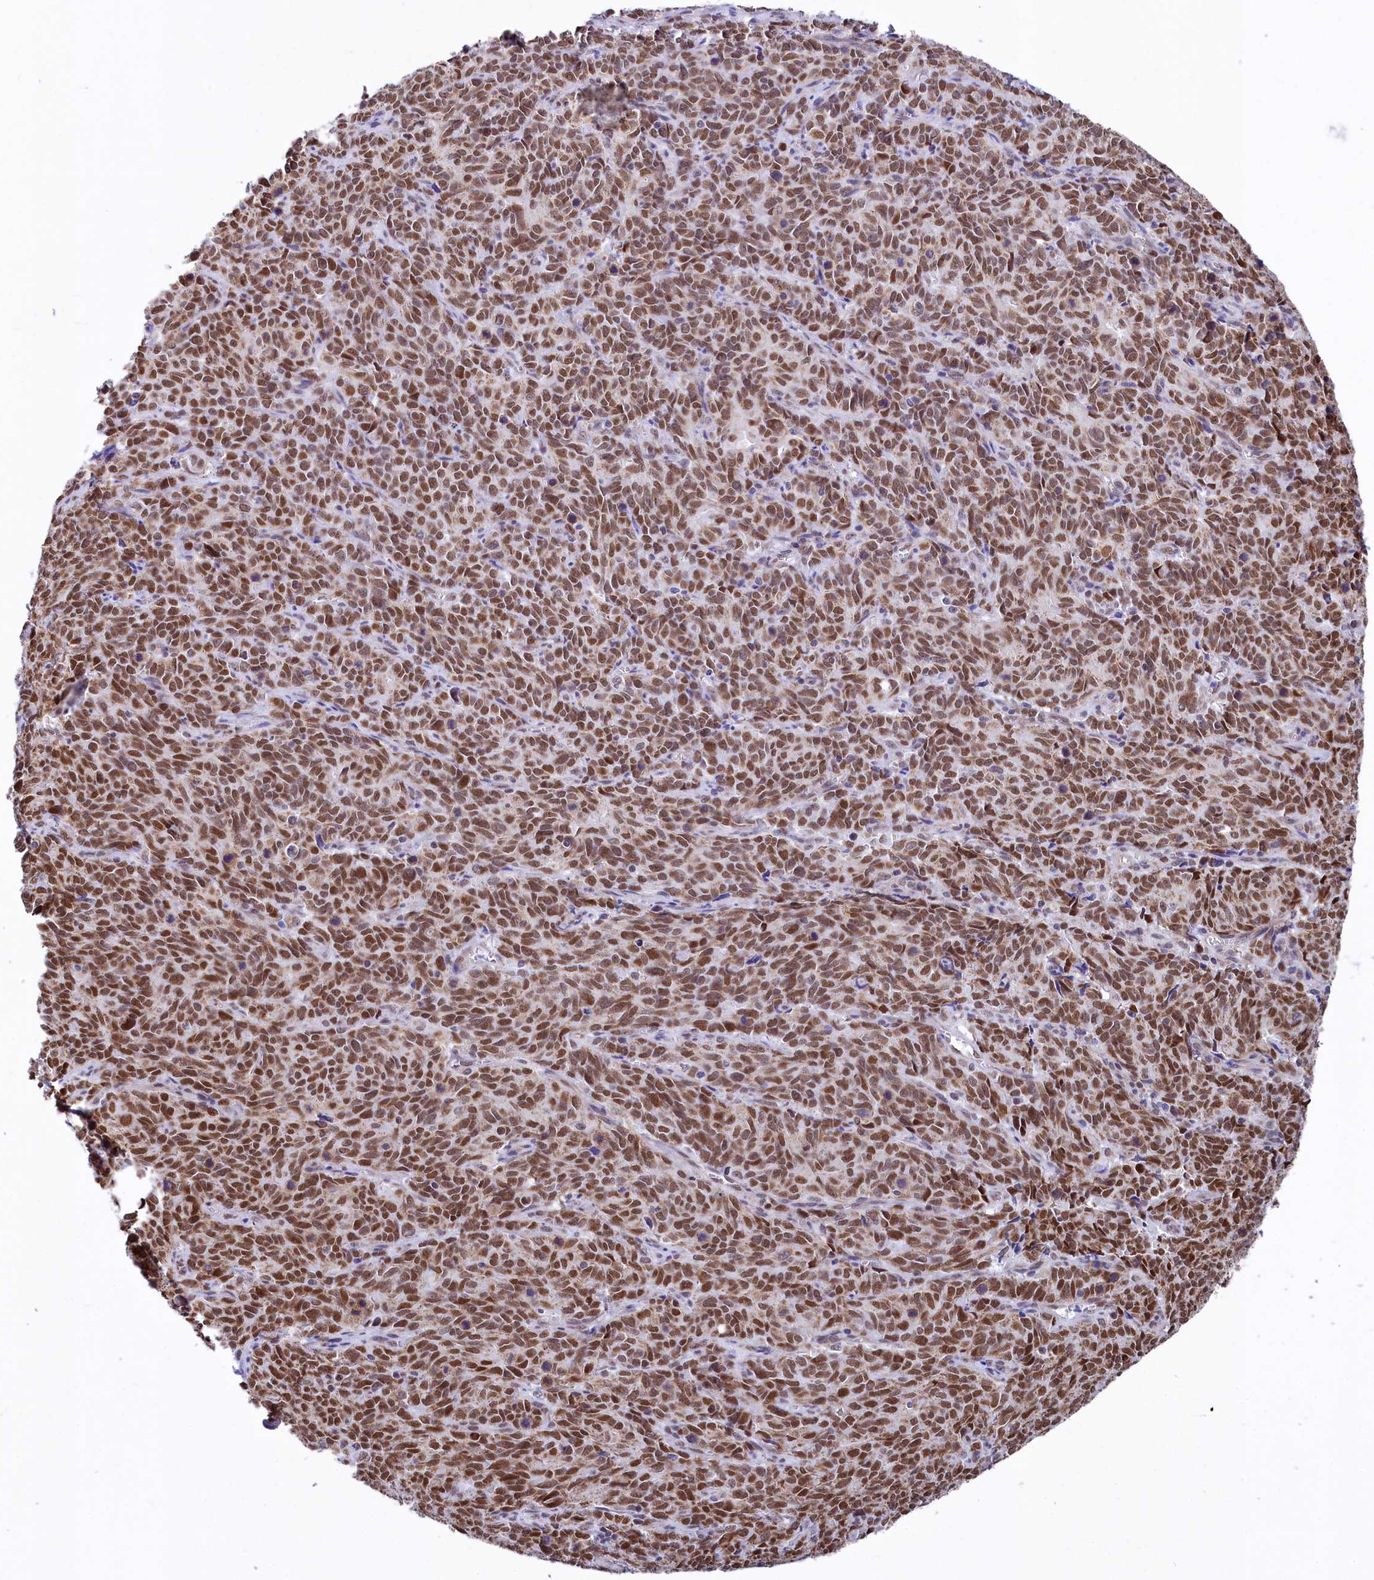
{"staining": {"intensity": "moderate", "quantity": ">75%", "location": "nuclear"}, "tissue": "cervical cancer", "cell_type": "Tumor cells", "image_type": "cancer", "snomed": [{"axis": "morphology", "description": "Squamous cell carcinoma, NOS"}, {"axis": "topography", "description": "Cervix"}], "caption": "Human cervical cancer stained with a protein marker reveals moderate staining in tumor cells.", "gene": "MORN3", "patient": {"sex": "female", "age": 60}}